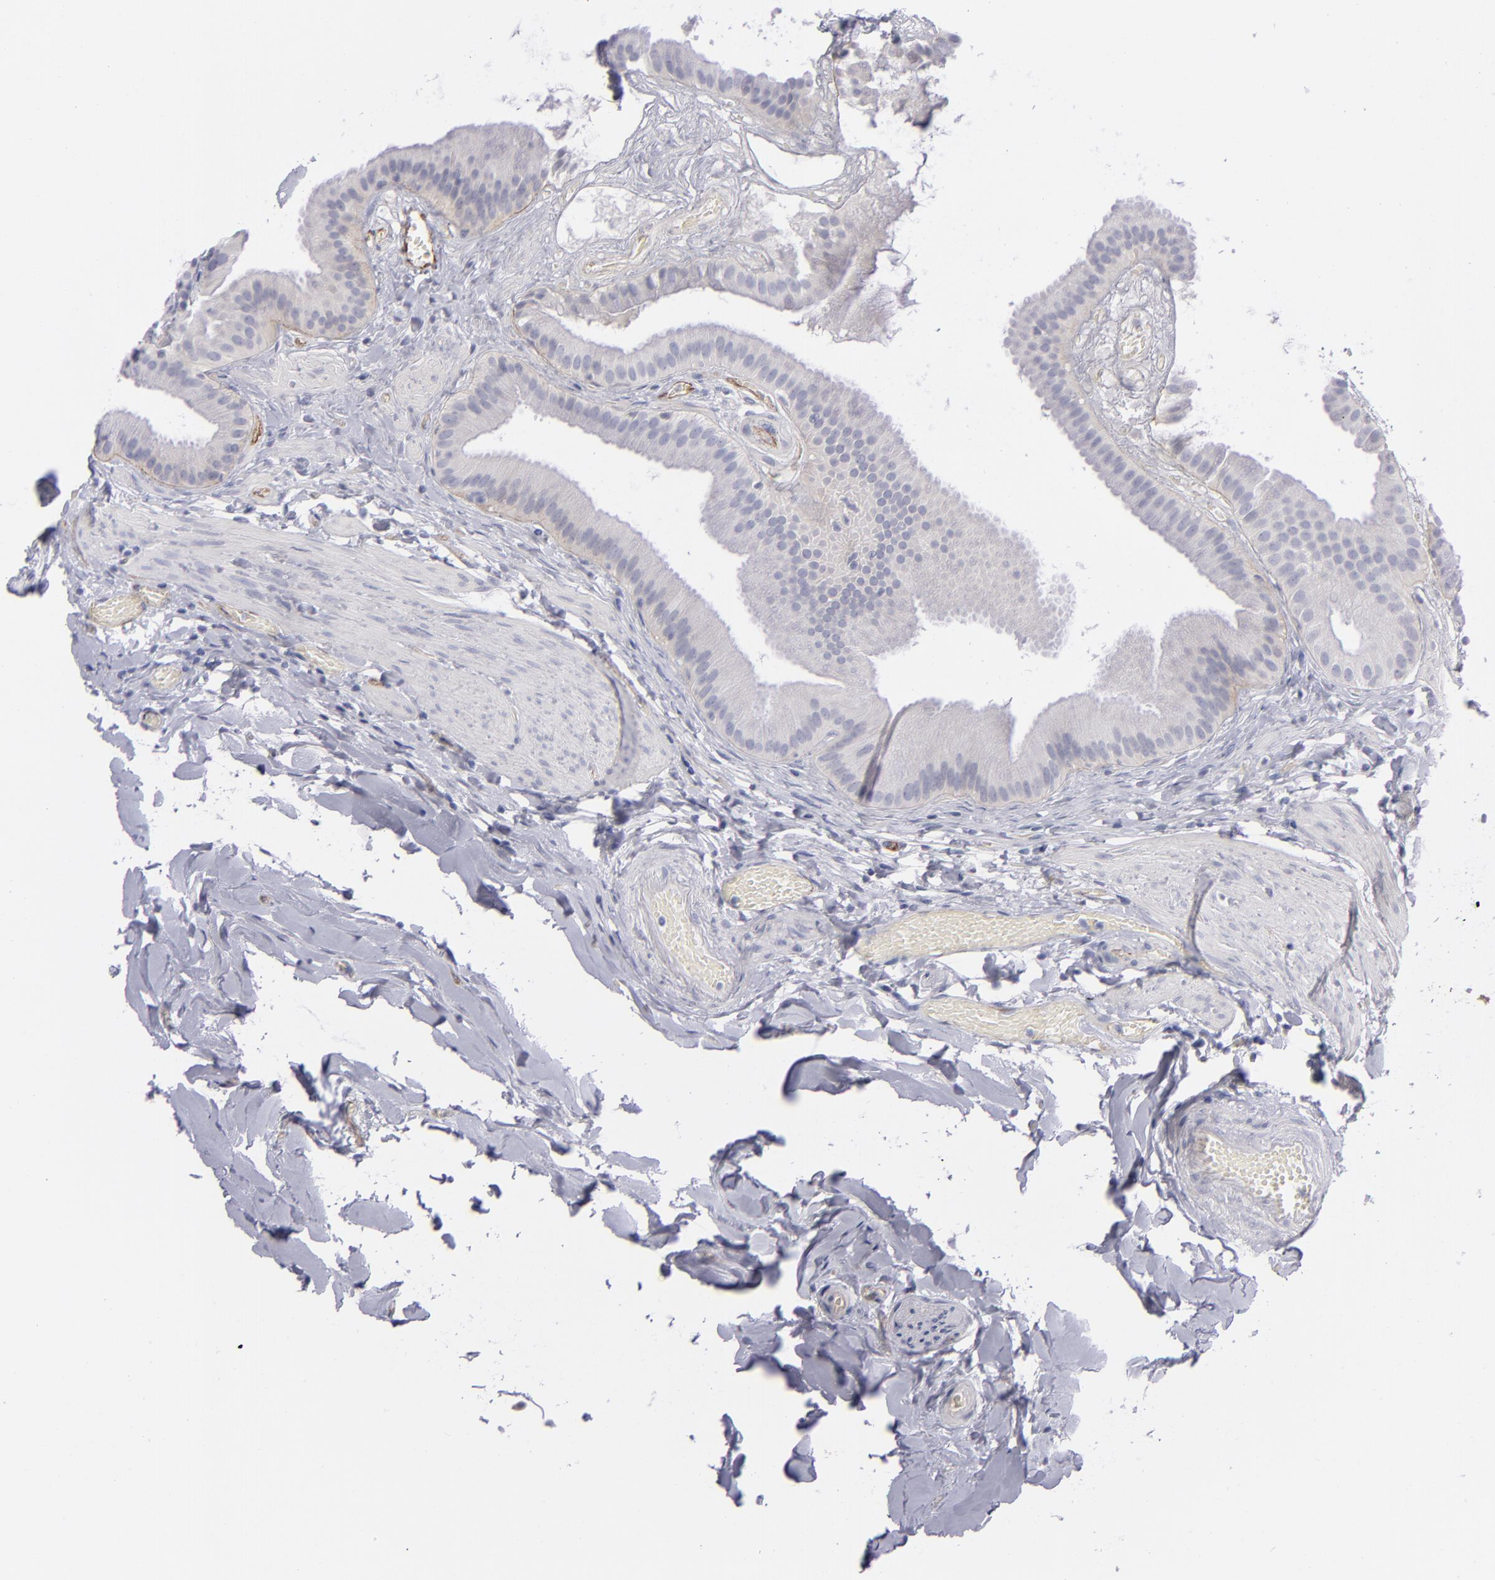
{"staining": {"intensity": "negative", "quantity": "none", "location": "none"}, "tissue": "gallbladder", "cell_type": "Glandular cells", "image_type": "normal", "snomed": [{"axis": "morphology", "description": "Normal tissue, NOS"}, {"axis": "topography", "description": "Gallbladder"}], "caption": "Immunohistochemistry photomicrograph of unremarkable gallbladder stained for a protein (brown), which shows no positivity in glandular cells. Brightfield microscopy of immunohistochemistry stained with DAB (brown) and hematoxylin (blue), captured at high magnification.", "gene": "ITGB4", "patient": {"sex": "female", "age": 63}}